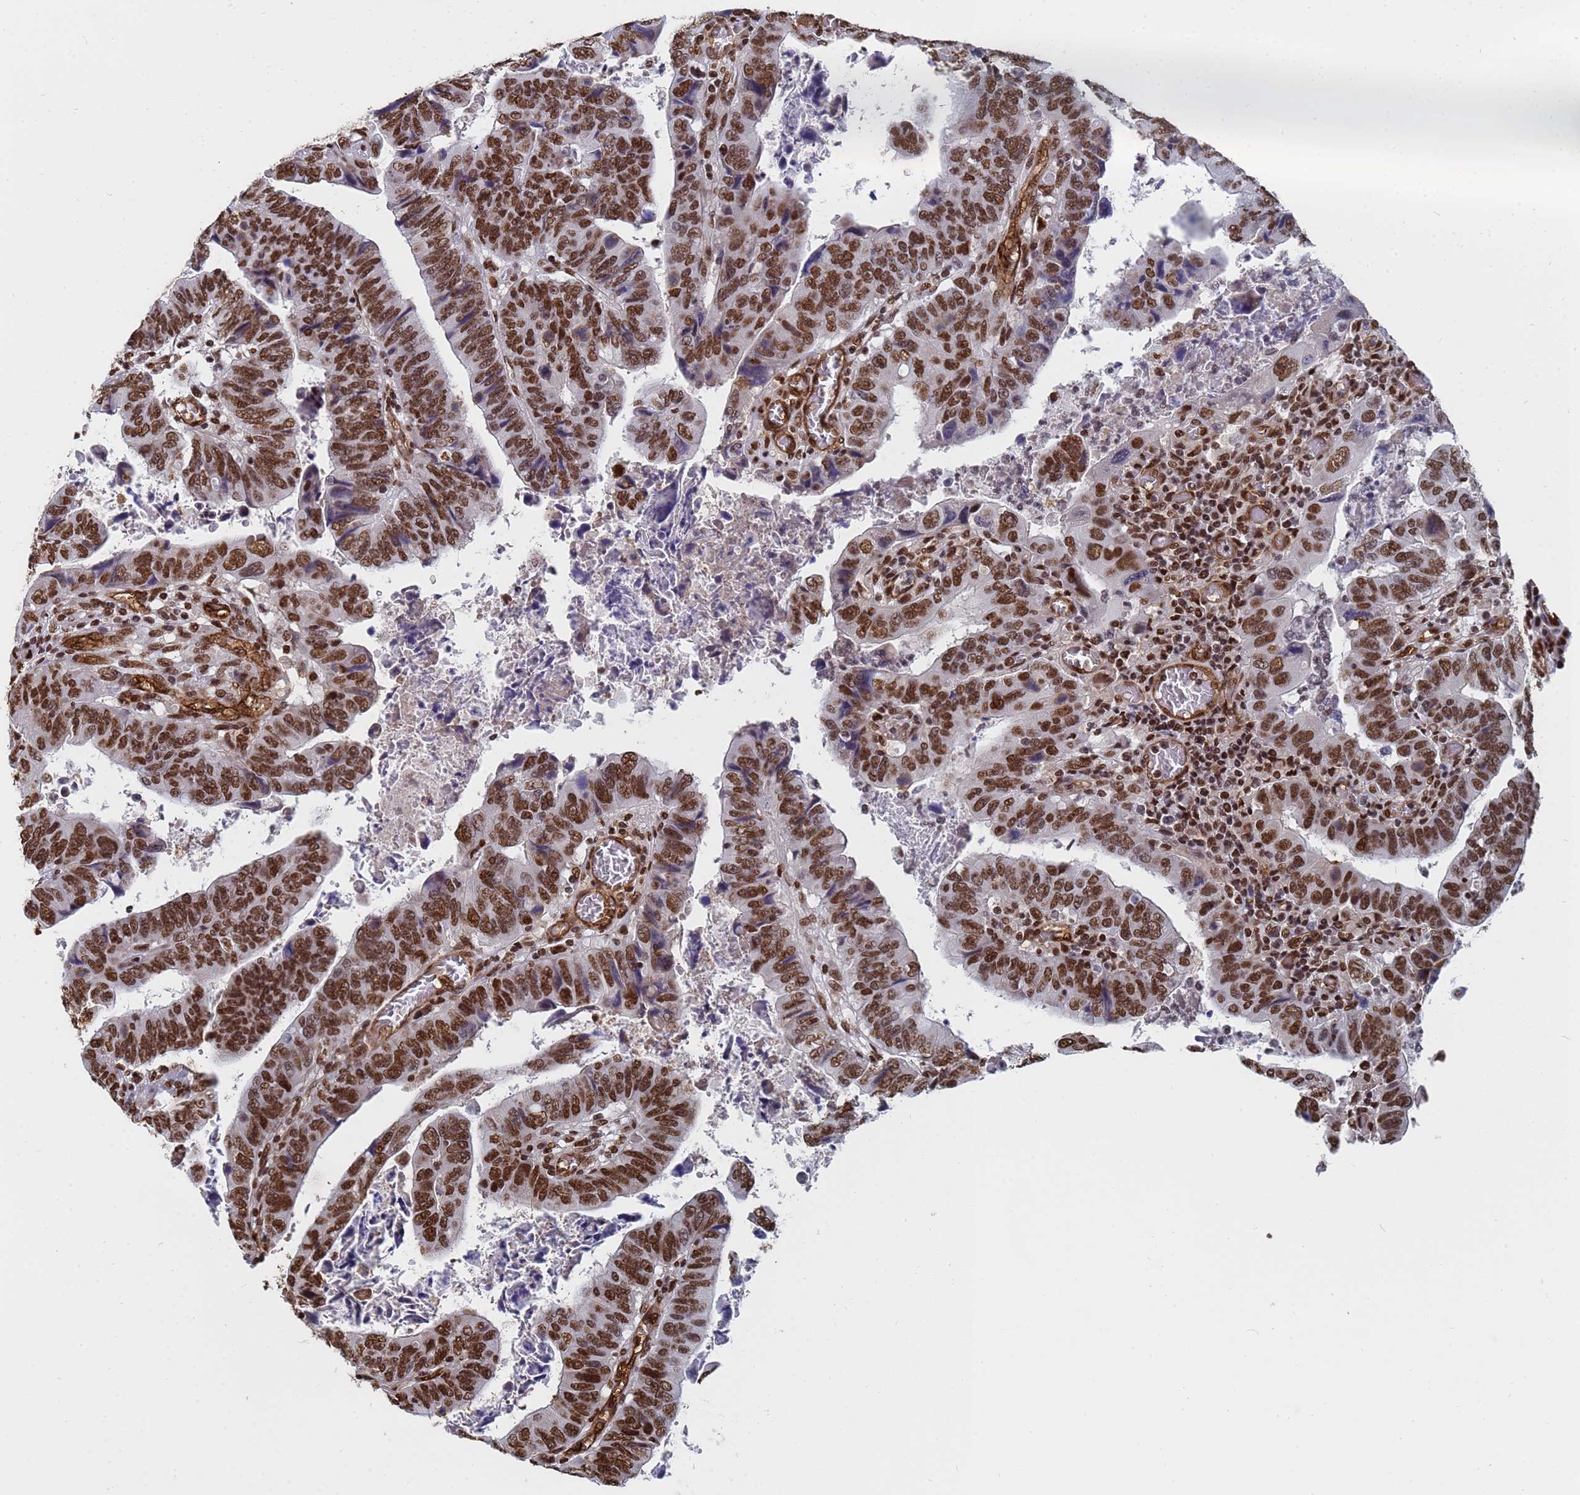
{"staining": {"intensity": "strong", "quantity": ">75%", "location": "nuclear"}, "tissue": "colorectal cancer", "cell_type": "Tumor cells", "image_type": "cancer", "snomed": [{"axis": "morphology", "description": "Normal tissue, NOS"}, {"axis": "morphology", "description": "Adenocarcinoma, NOS"}, {"axis": "topography", "description": "Rectum"}], "caption": "Colorectal adenocarcinoma was stained to show a protein in brown. There is high levels of strong nuclear positivity in approximately >75% of tumor cells.", "gene": "RAVER2", "patient": {"sex": "female", "age": 65}}